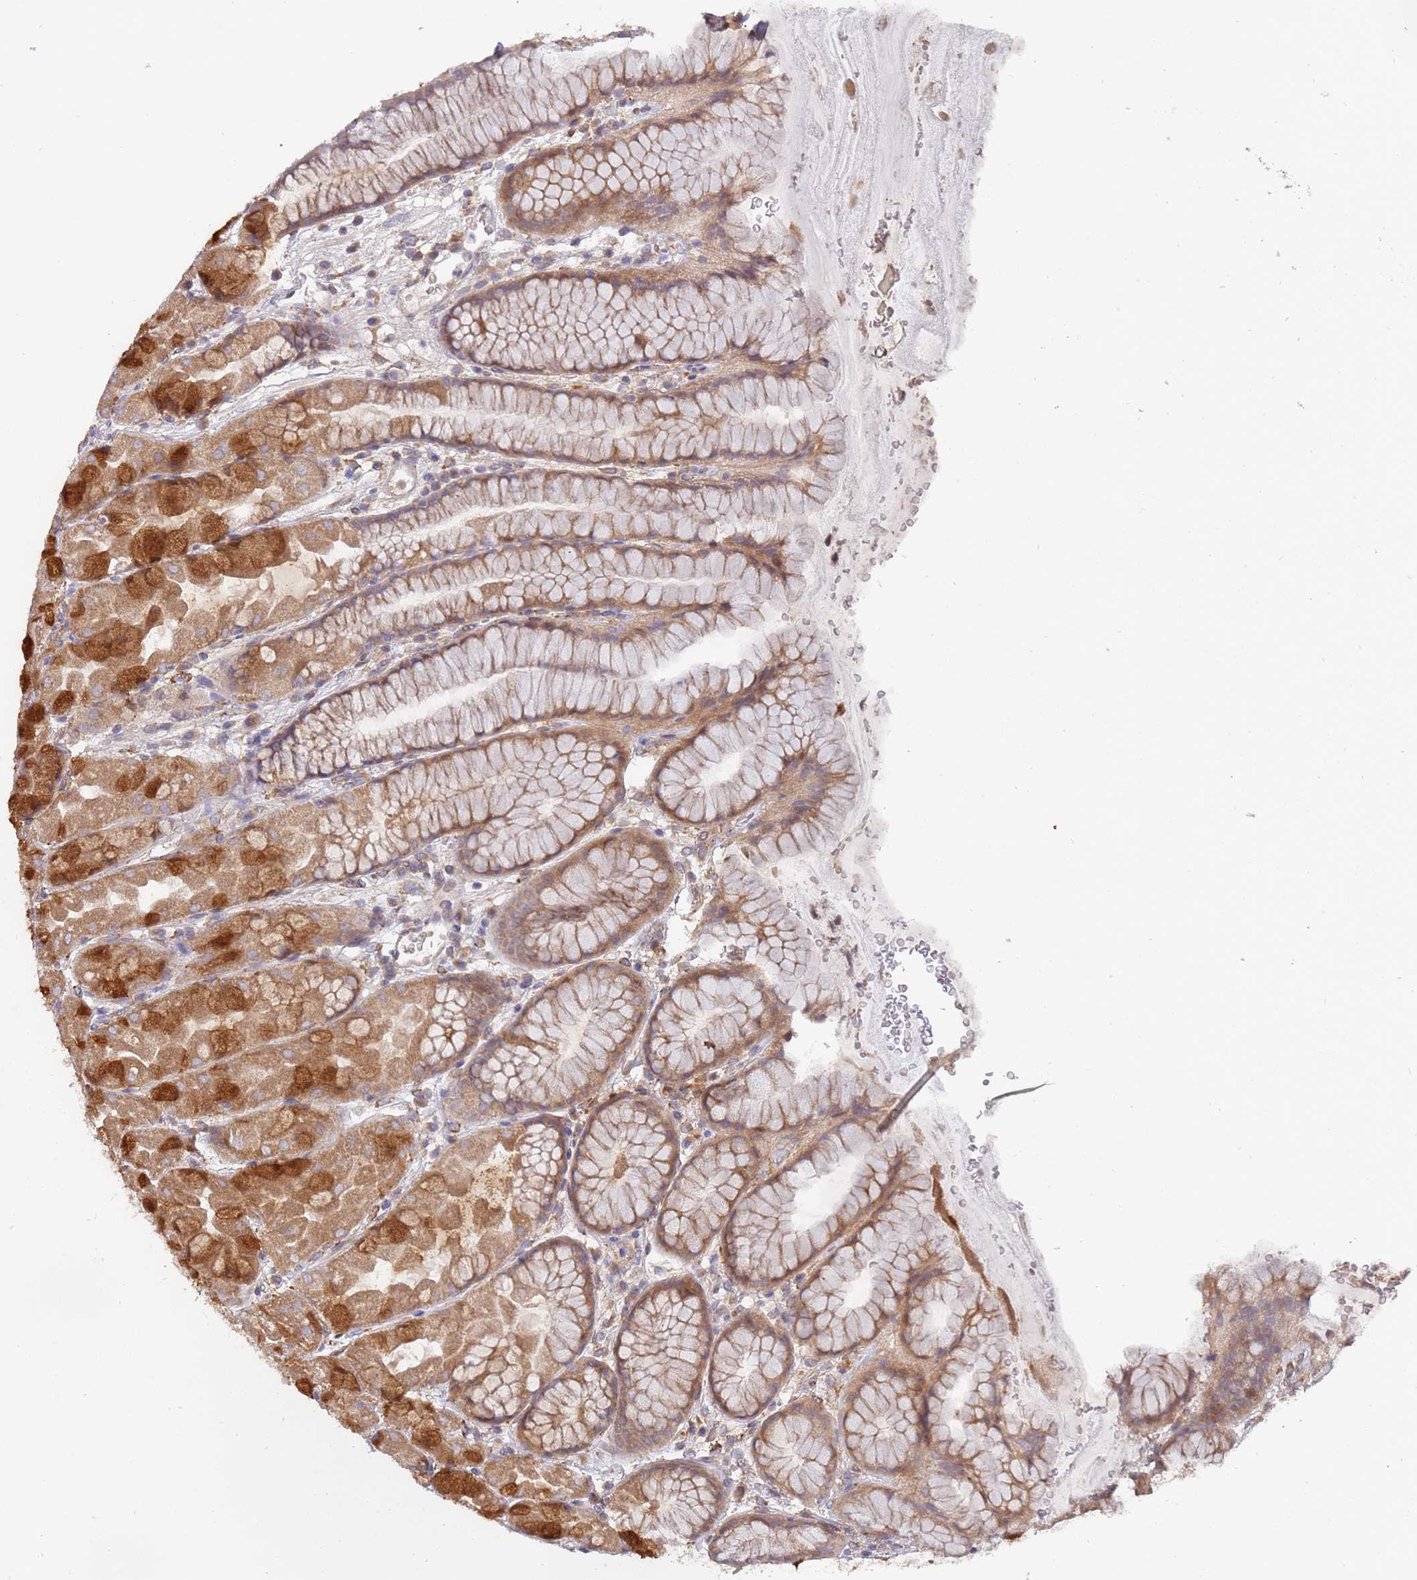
{"staining": {"intensity": "strong", "quantity": "25%-75%", "location": "cytoplasmic/membranous"}, "tissue": "stomach", "cell_type": "Glandular cells", "image_type": "normal", "snomed": [{"axis": "morphology", "description": "Normal tissue, NOS"}, {"axis": "topography", "description": "Stomach"}], "caption": "A high amount of strong cytoplasmic/membranous expression is seen in about 25%-75% of glandular cells in normal stomach.", "gene": "VRK2", "patient": {"sex": "male", "age": 57}}